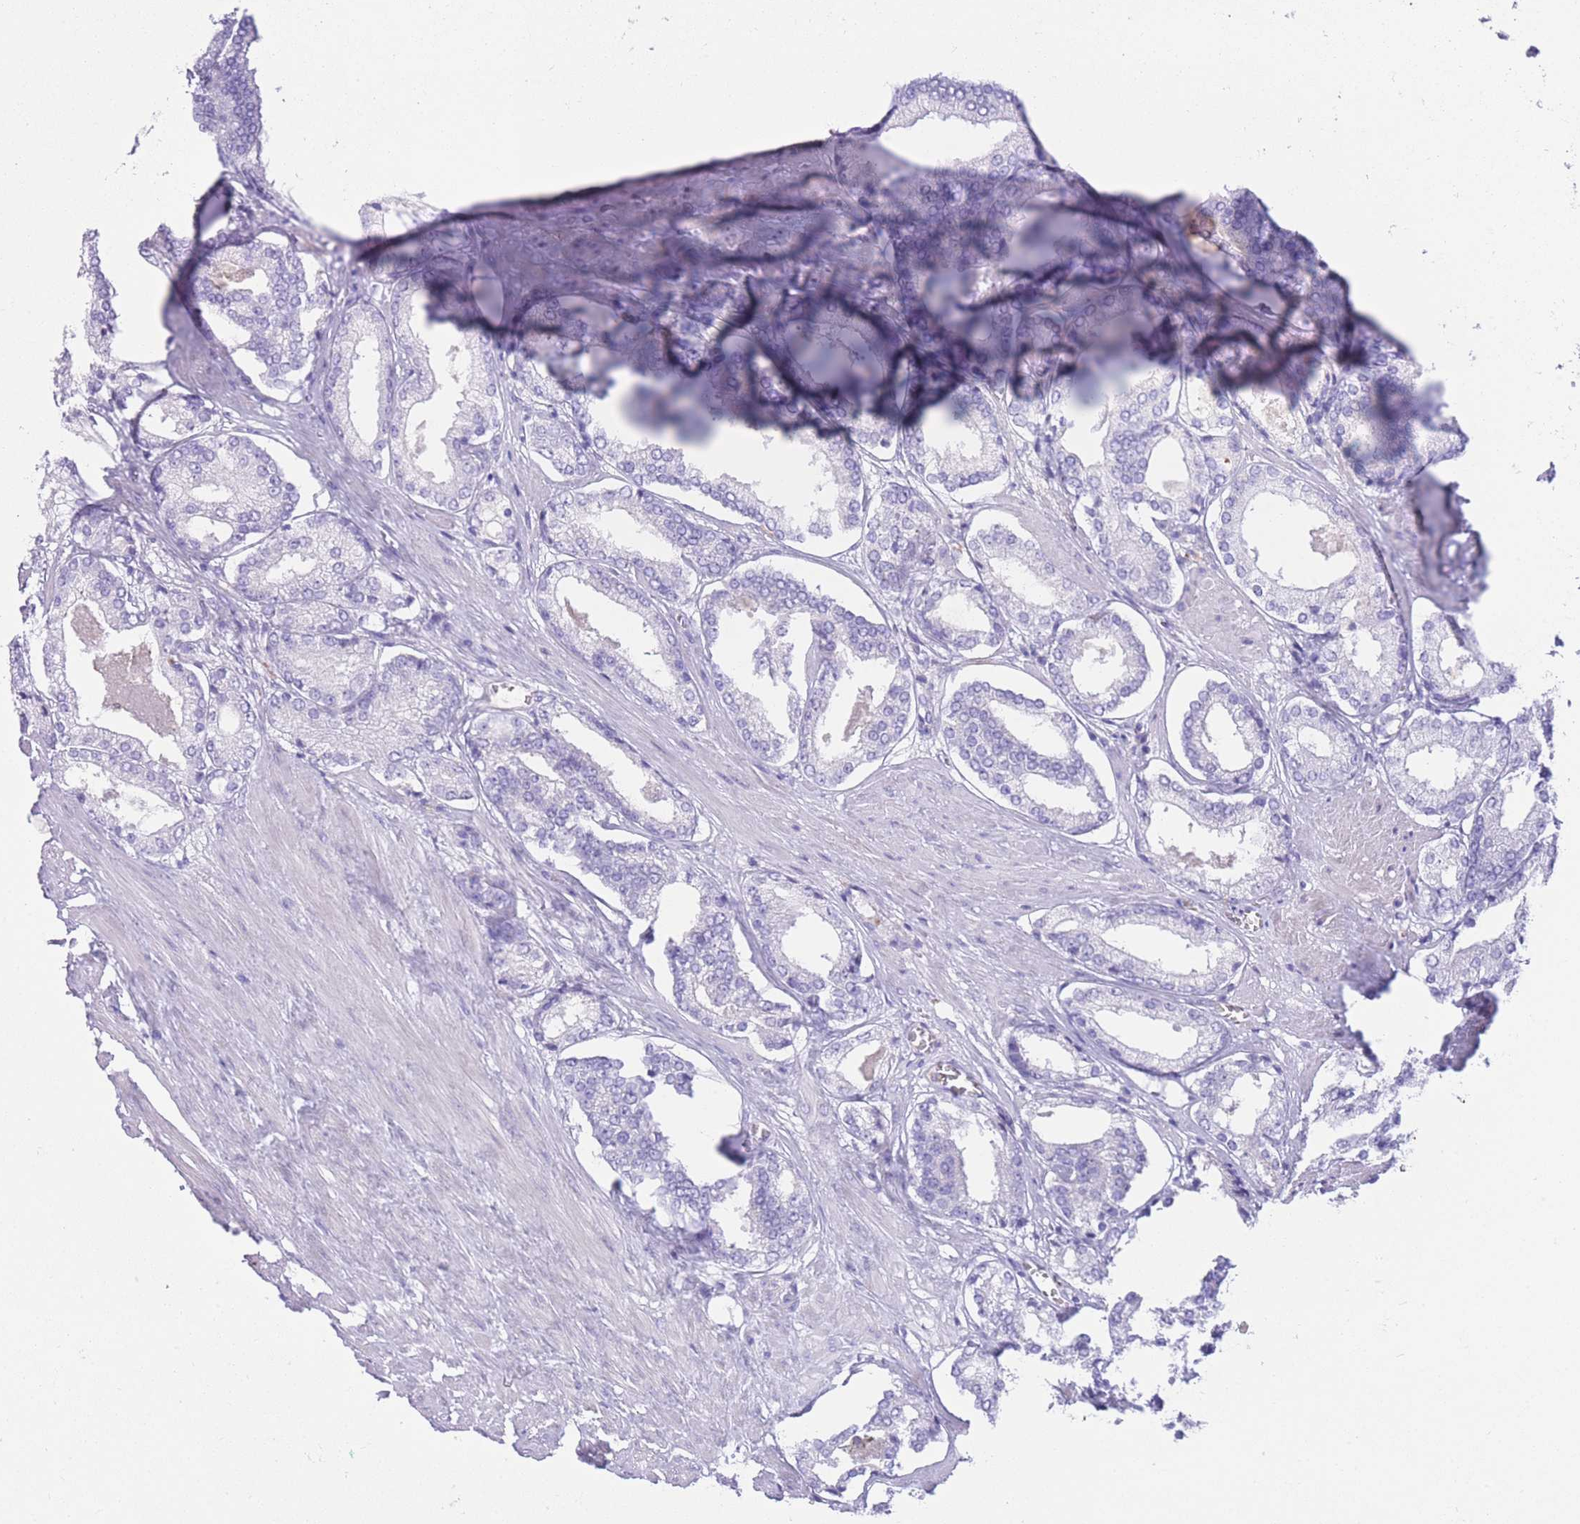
{"staining": {"intensity": "negative", "quantity": "none", "location": "none"}, "tissue": "prostate cancer", "cell_type": "Tumor cells", "image_type": "cancer", "snomed": [{"axis": "morphology", "description": "Adenocarcinoma, Low grade"}, {"axis": "topography", "description": "Prostate"}], "caption": "There is no significant positivity in tumor cells of adenocarcinoma (low-grade) (prostate).", "gene": "PLBD1", "patient": {"sex": "male", "age": 54}}